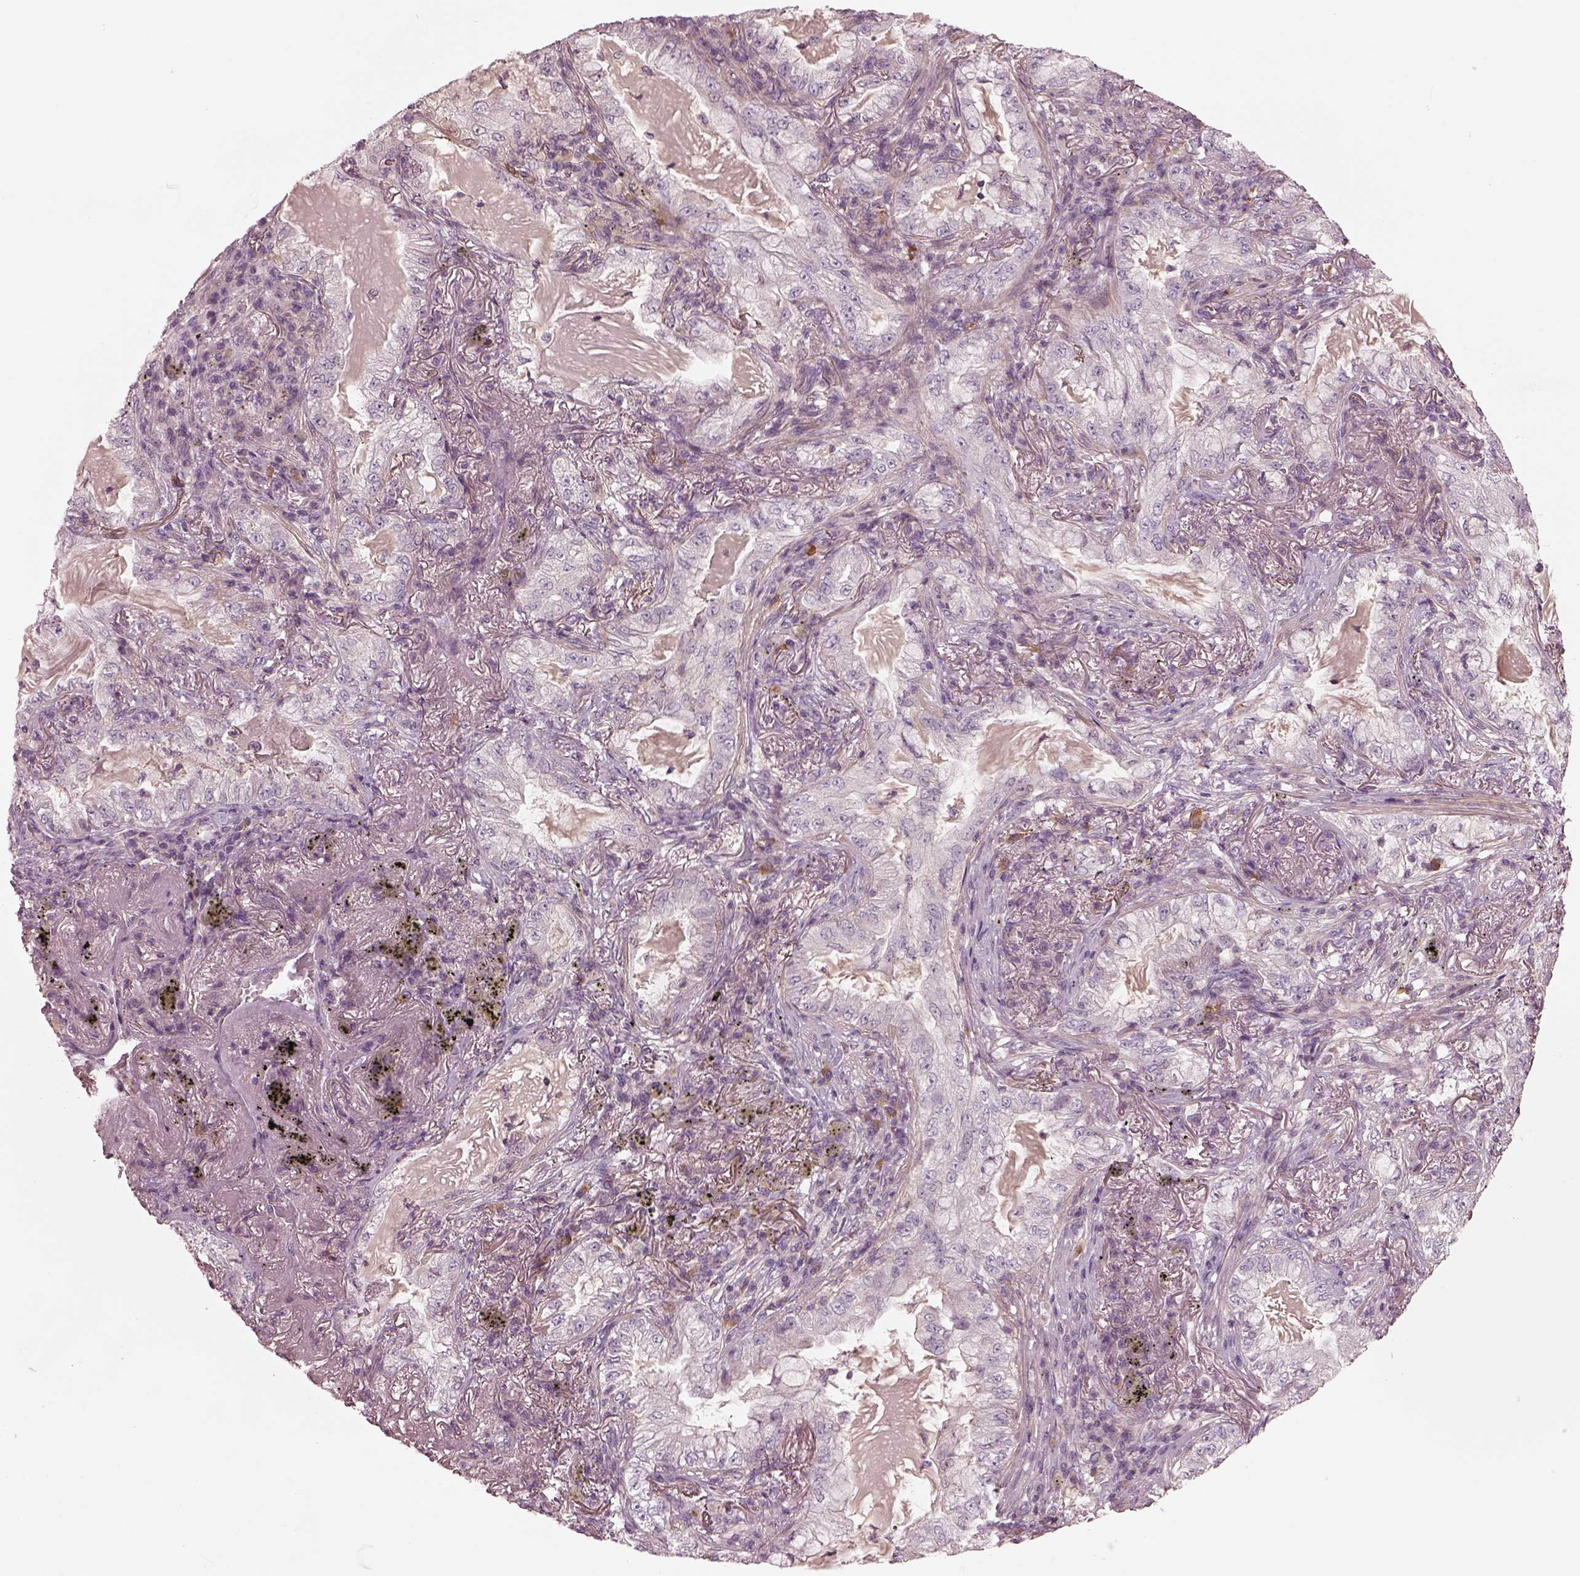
{"staining": {"intensity": "negative", "quantity": "none", "location": "none"}, "tissue": "lung cancer", "cell_type": "Tumor cells", "image_type": "cancer", "snomed": [{"axis": "morphology", "description": "Adenocarcinoma, NOS"}, {"axis": "topography", "description": "Lung"}], "caption": "This is an IHC micrograph of lung adenocarcinoma. There is no expression in tumor cells.", "gene": "SDCBP2", "patient": {"sex": "female", "age": 73}}